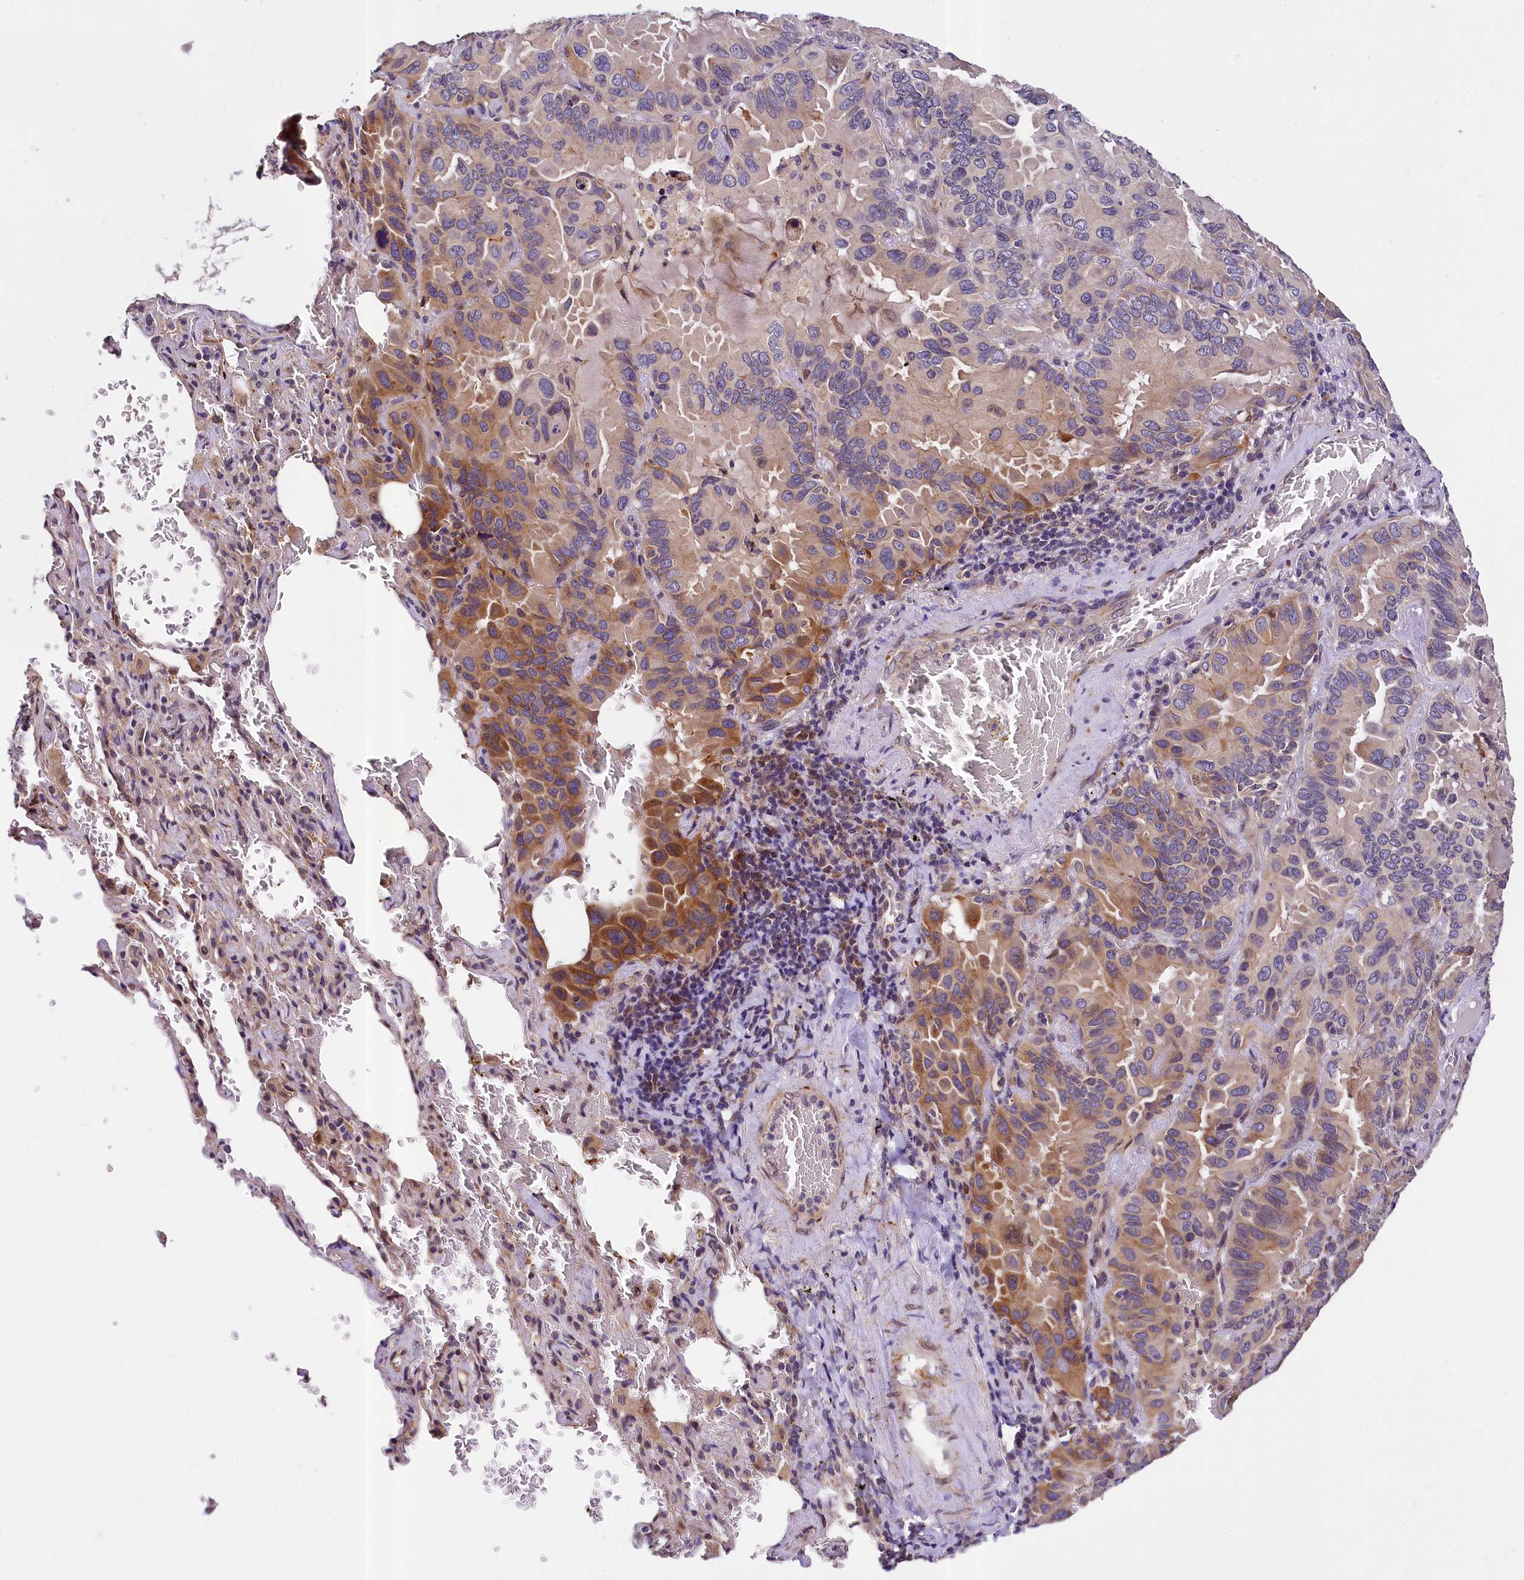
{"staining": {"intensity": "moderate", "quantity": "25%-75%", "location": "cytoplasmic/membranous"}, "tissue": "lung cancer", "cell_type": "Tumor cells", "image_type": "cancer", "snomed": [{"axis": "morphology", "description": "Adenocarcinoma, NOS"}, {"axis": "topography", "description": "Lung"}], "caption": "The immunohistochemical stain highlights moderate cytoplasmic/membranous staining in tumor cells of adenocarcinoma (lung) tissue.", "gene": "SUPV3L1", "patient": {"sex": "male", "age": 64}}